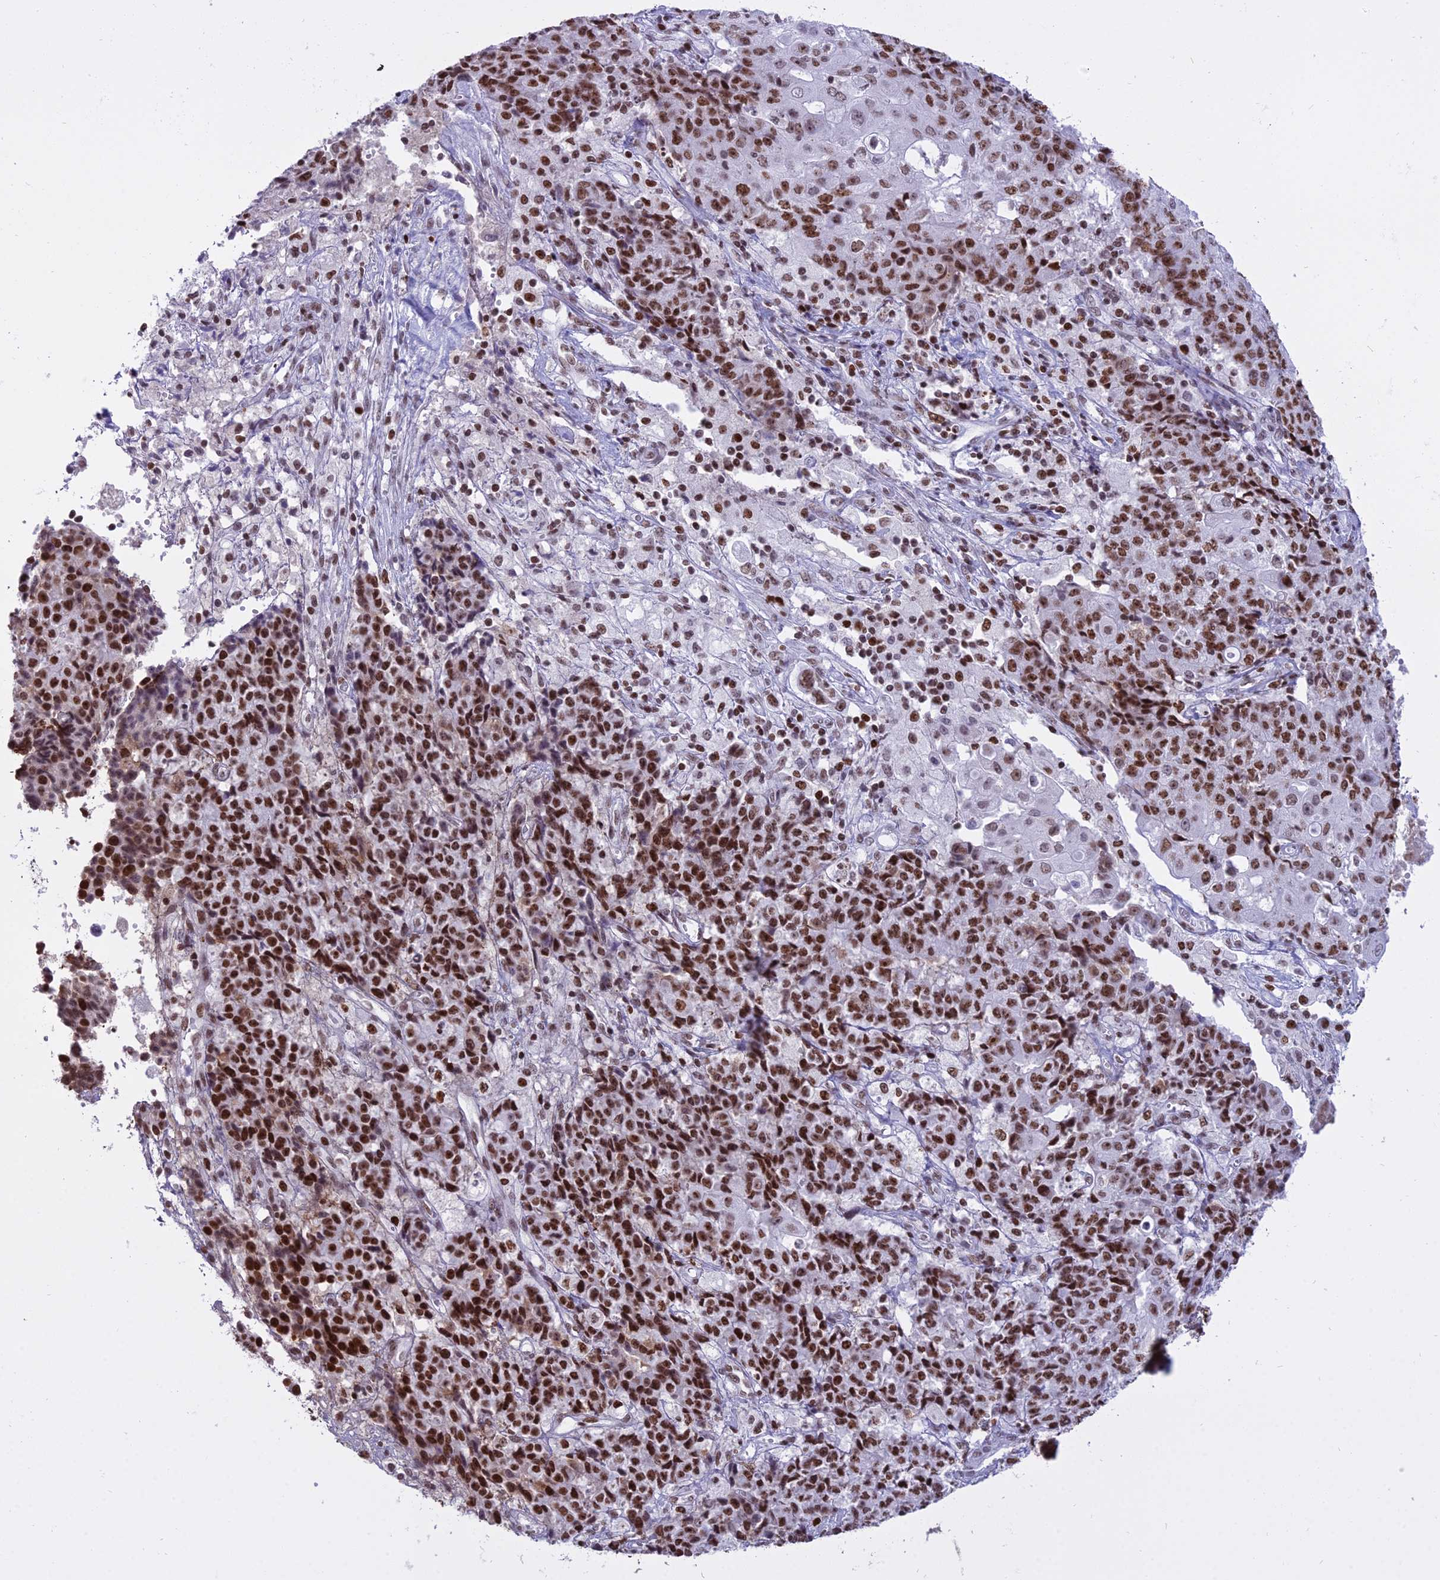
{"staining": {"intensity": "moderate", "quantity": ">75%", "location": "nuclear"}, "tissue": "ovarian cancer", "cell_type": "Tumor cells", "image_type": "cancer", "snomed": [{"axis": "morphology", "description": "Carcinoma, endometroid"}, {"axis": "topography", "description": "Ovary"}], "caption": "Immunohistochemistry (IHC) staining of endometroid carcinoma (ovarian), which shows medium levels of moderate nuclear staining in approximately >75% of tumor cells indicating moderate nuclear protein staining. The staining was performed using DAB (3,3'-diaminobenzidine) (brown) for protein detection and nuclei were counterstained in hematoxylin (blue).", "gene": "PARP1", "patient": {"sex": "female", "age": 42}}